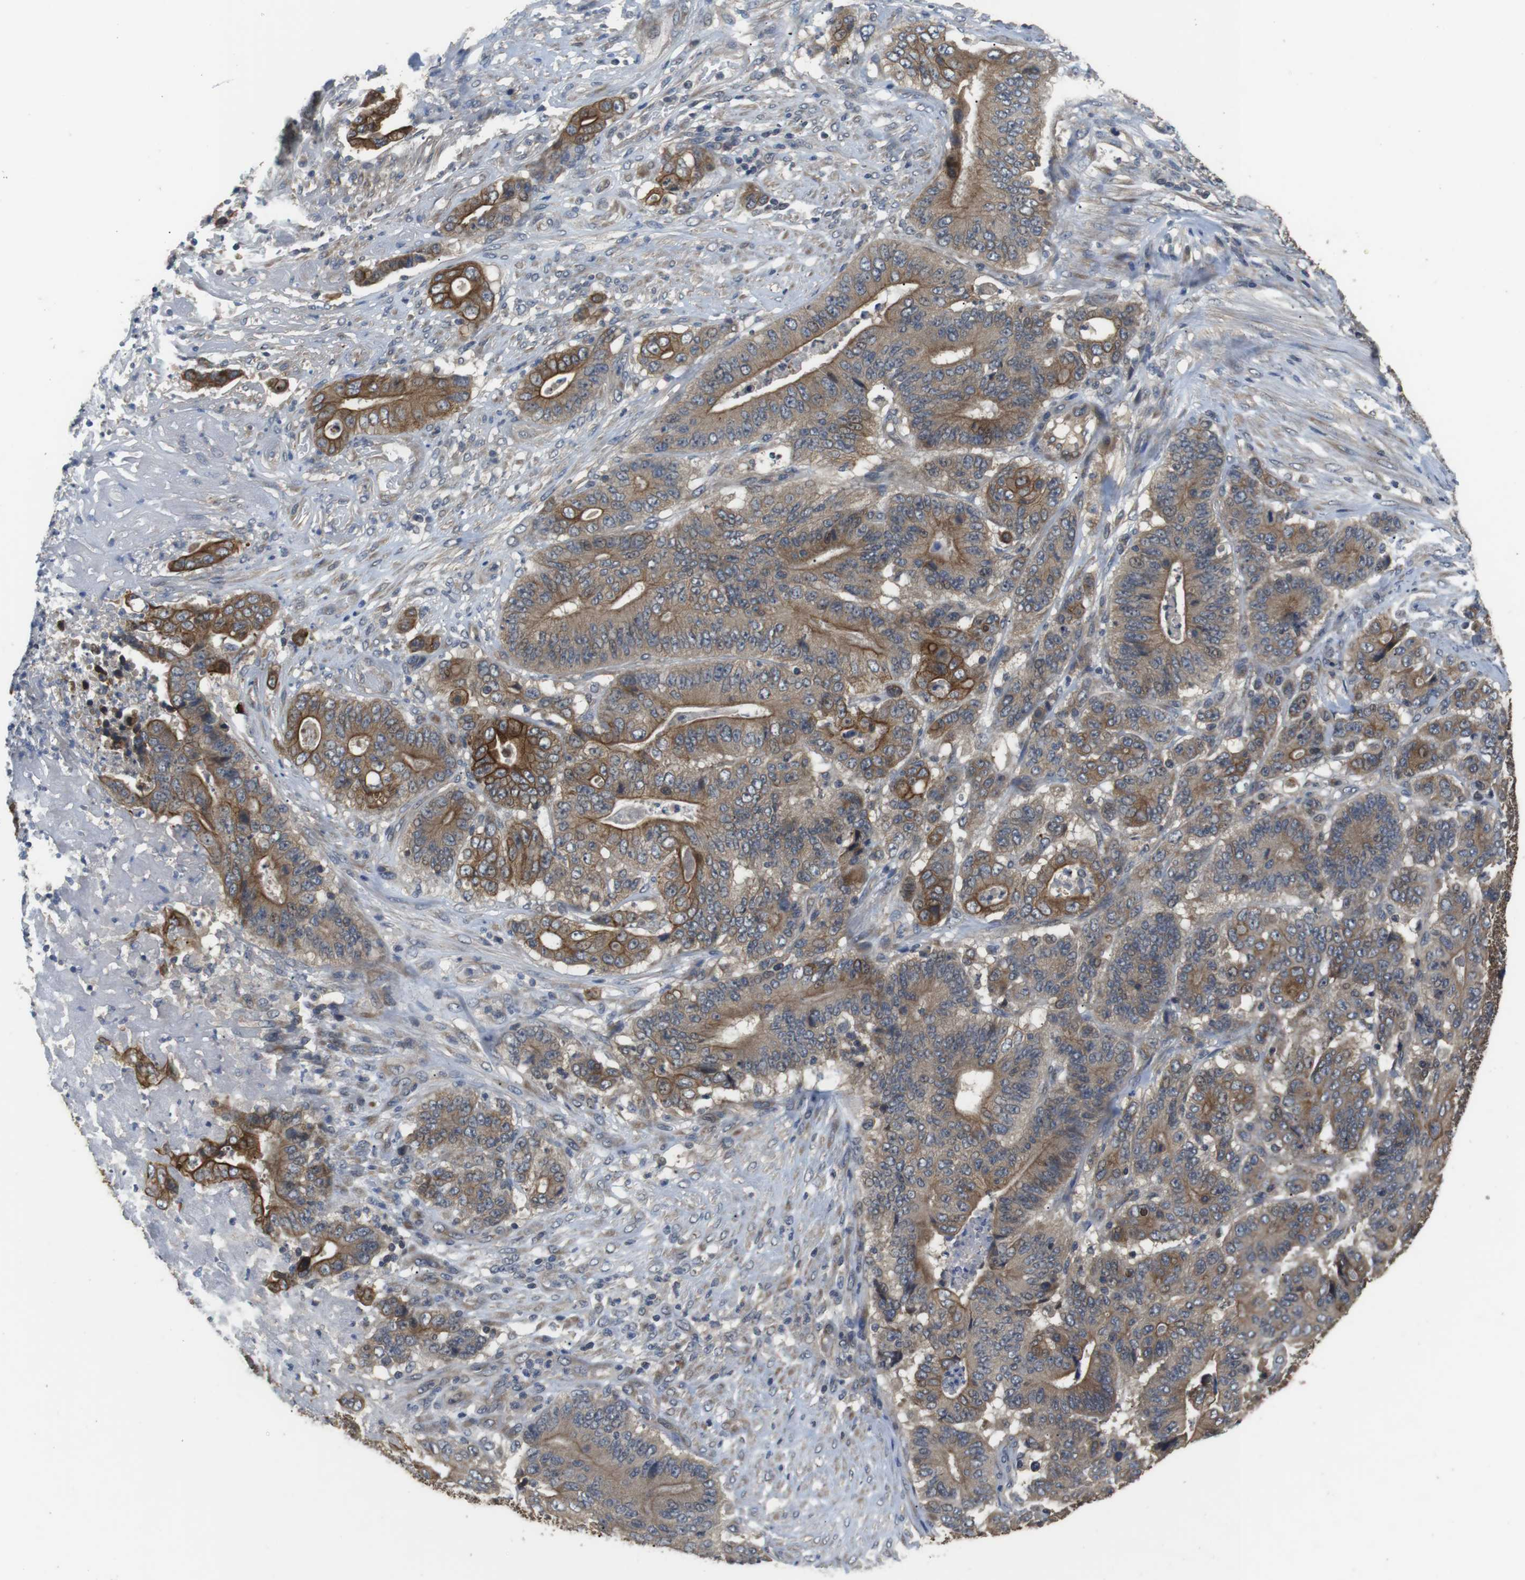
{"staining": {"intensity": "moderate", "quantity": "25%-75%", "location": "cytoplasmic/membranous"}, "tissue": "stomach cancer", "cell_type": "Tumor cells", "image_type": "cancer", "snomed": [{"axis": "morphology", "description": "Adenocarcinoma, NOS"}, {"axis": "topography", "description": "Stomach"}], "caption": "The image displays staining of stomach cancer, revealing moderate cytoplasmic/membranous protein positivity (brown color) within tumor cells.", "gene": "ADGRL3", "patient": {"sex": "female", "age": 73}}